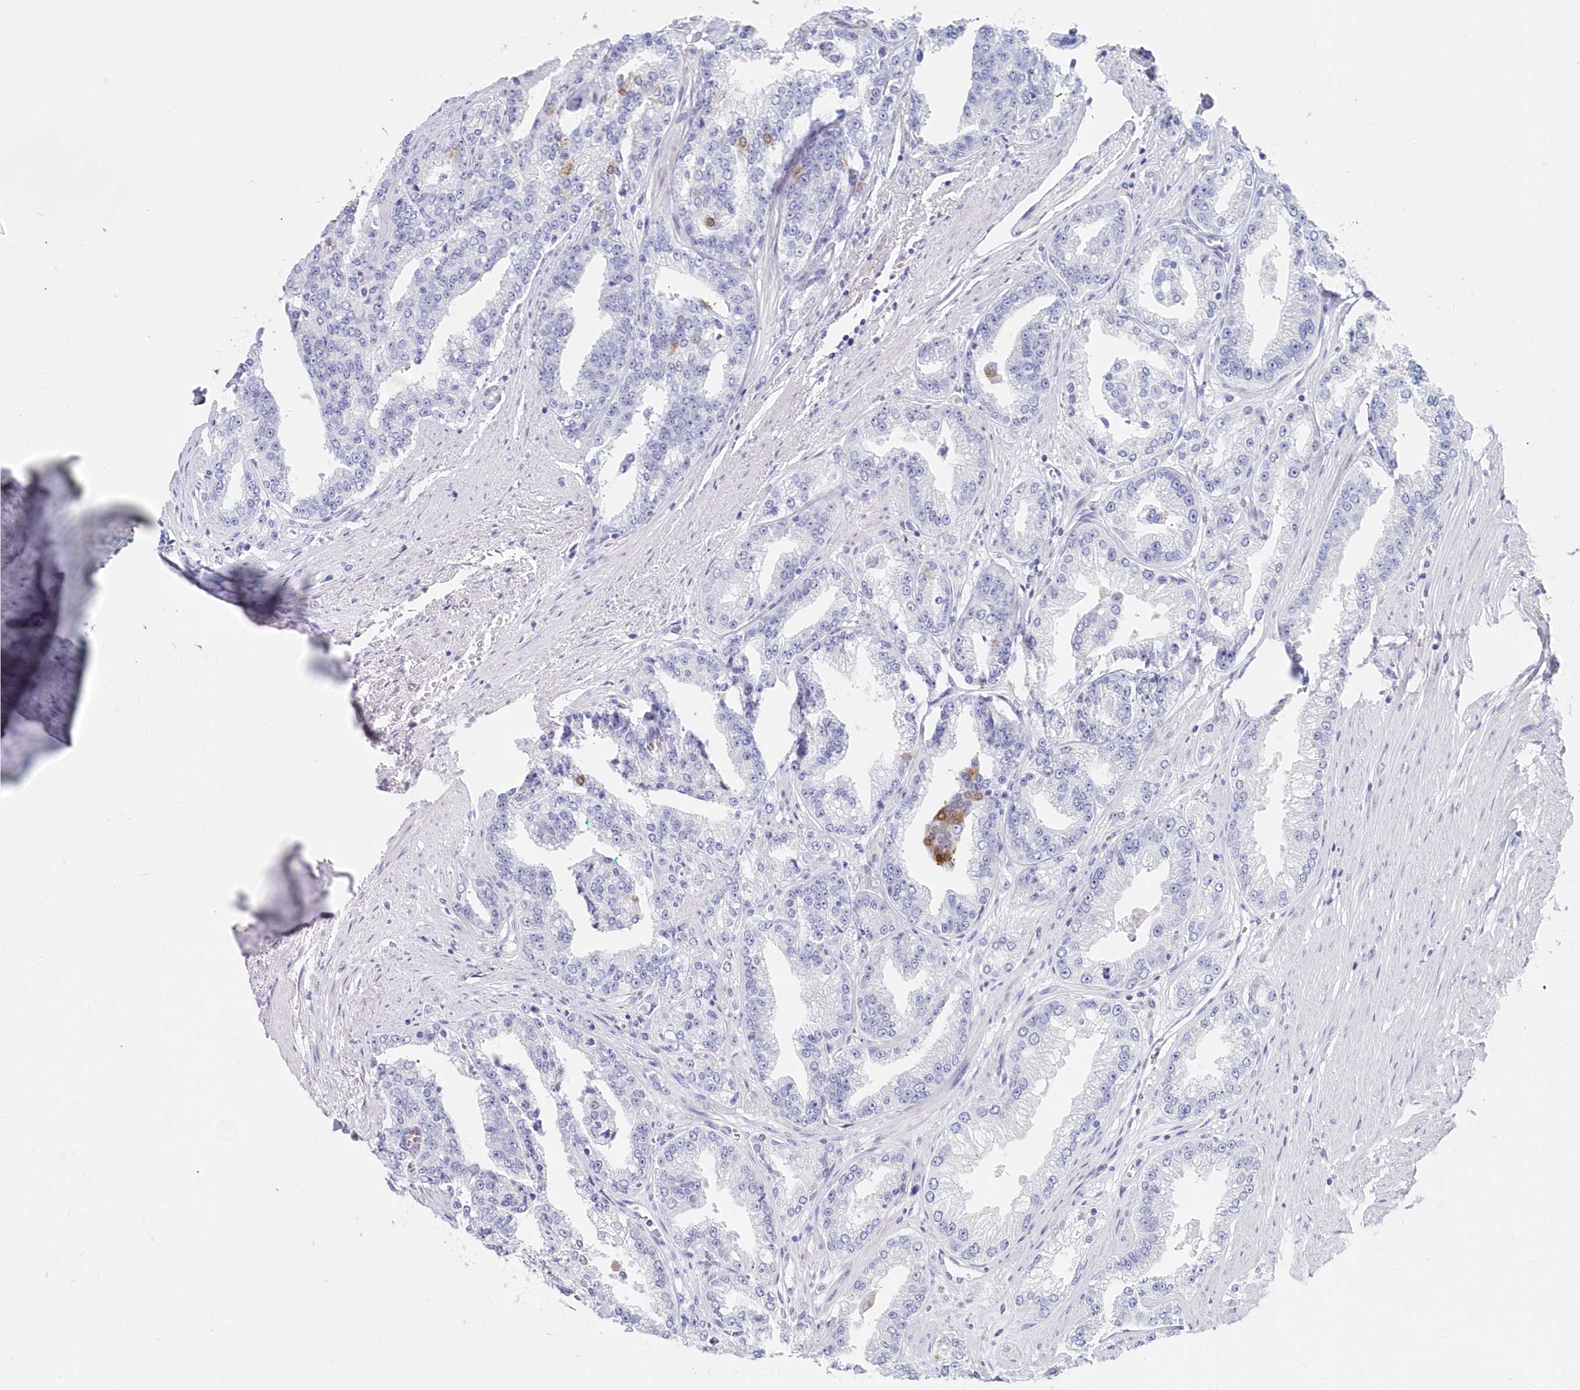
{"staining": {"intensity": "negative", "quantity": "none", "location": "none"}, "tissue": "prostate cancer", "cell_type": "Tumor cells", "image_type": "cancer", "snomed": [{"axis": "morphology", "description": "Adenocarcinoma, High grade"}, {"axis": "topography", "description": "Prostate"}], "caption": "DAB (3,3'-diaminobenzidine) immunohistochemical staining of human prostate cancer (high-grade adenocarcinoma) demonstrates no significant positivity in tumor cells.", "gene": "CSNK1G2", "patient": {"sex": "male", "age": 71}}